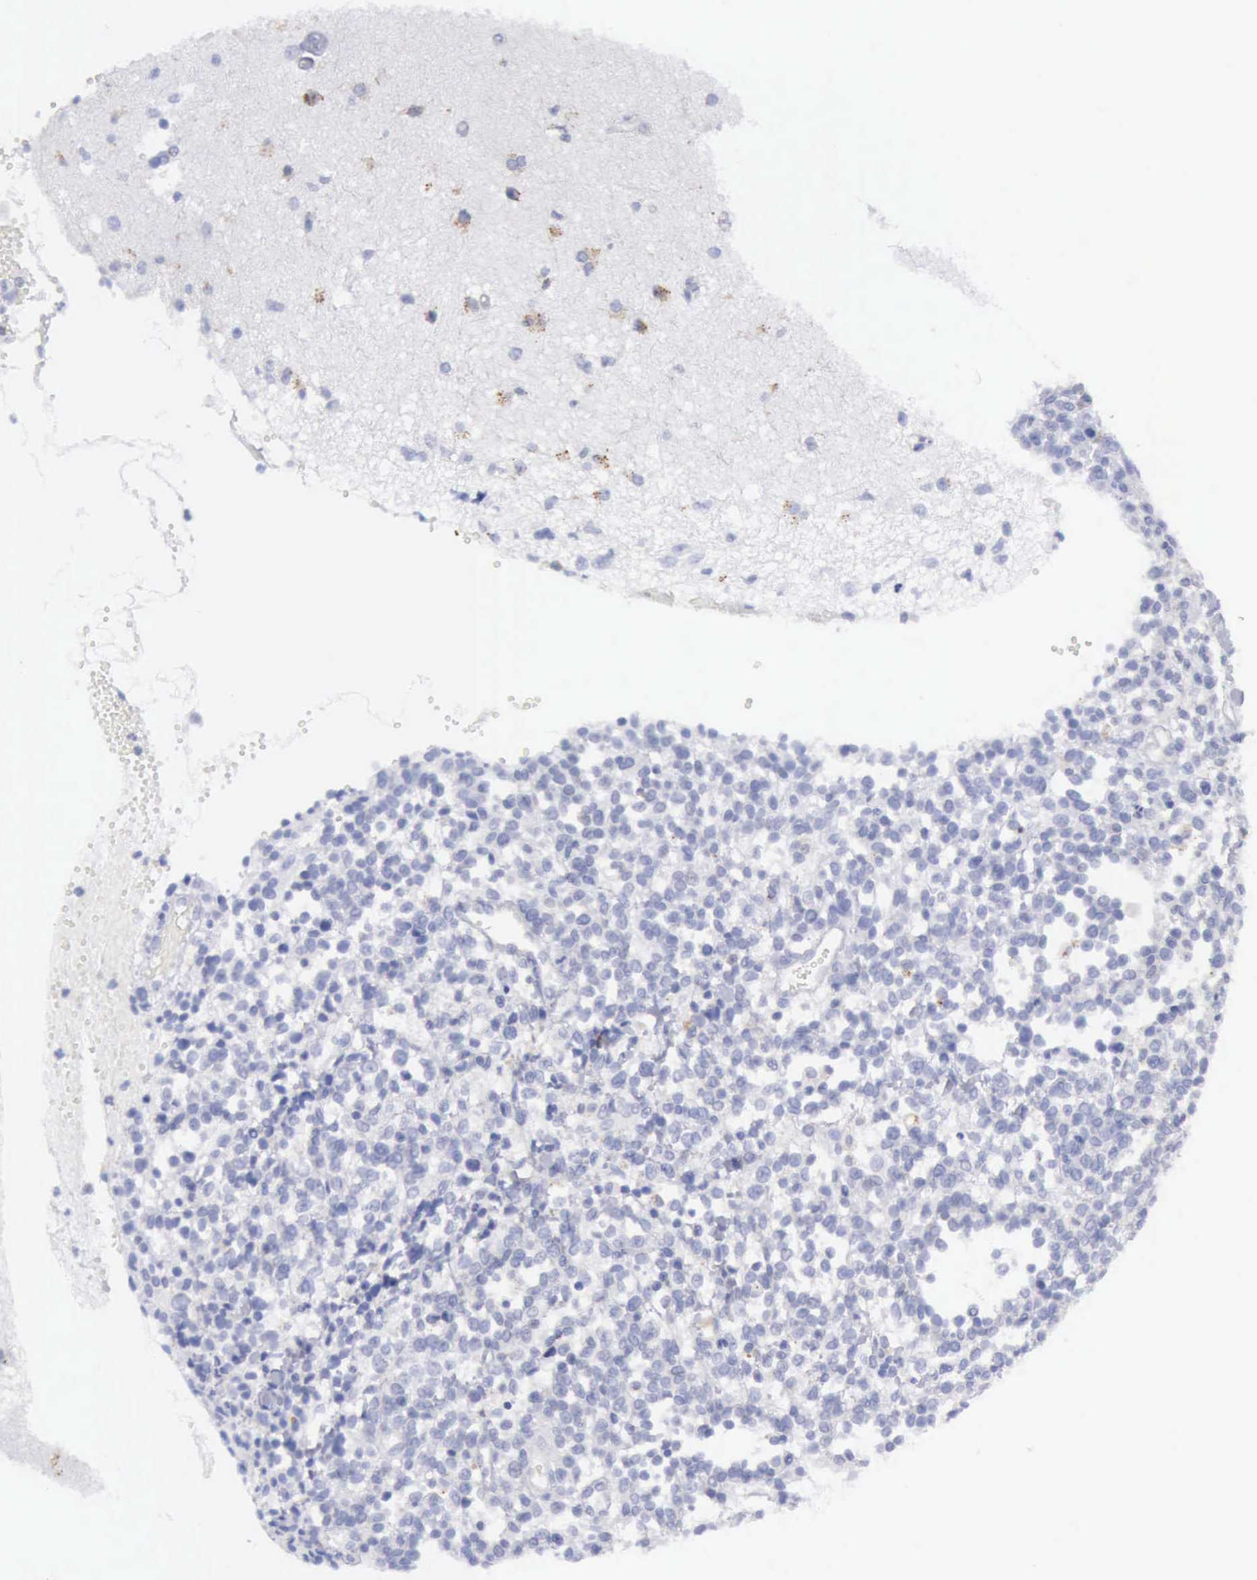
{"staining": {"intensity": "negative", "quantity": "none", "location": "none"}, "tissue": "glioma", "cell_type": "Tumor cells", "image_type": "cancer", "snomed": [{"axis": "morphology", "description": "Glioma, malignant, High grade"}, {"axis": "topography", "description": "Brain"}], "caption": "Tumor cells are negative for brown protein staining in malignant high-grade glioma. (Immunohistochemistry, brightfield microscopy, high magnification).", "gene": "CTSS", "patient": {"sex": "male", "age": 66}}